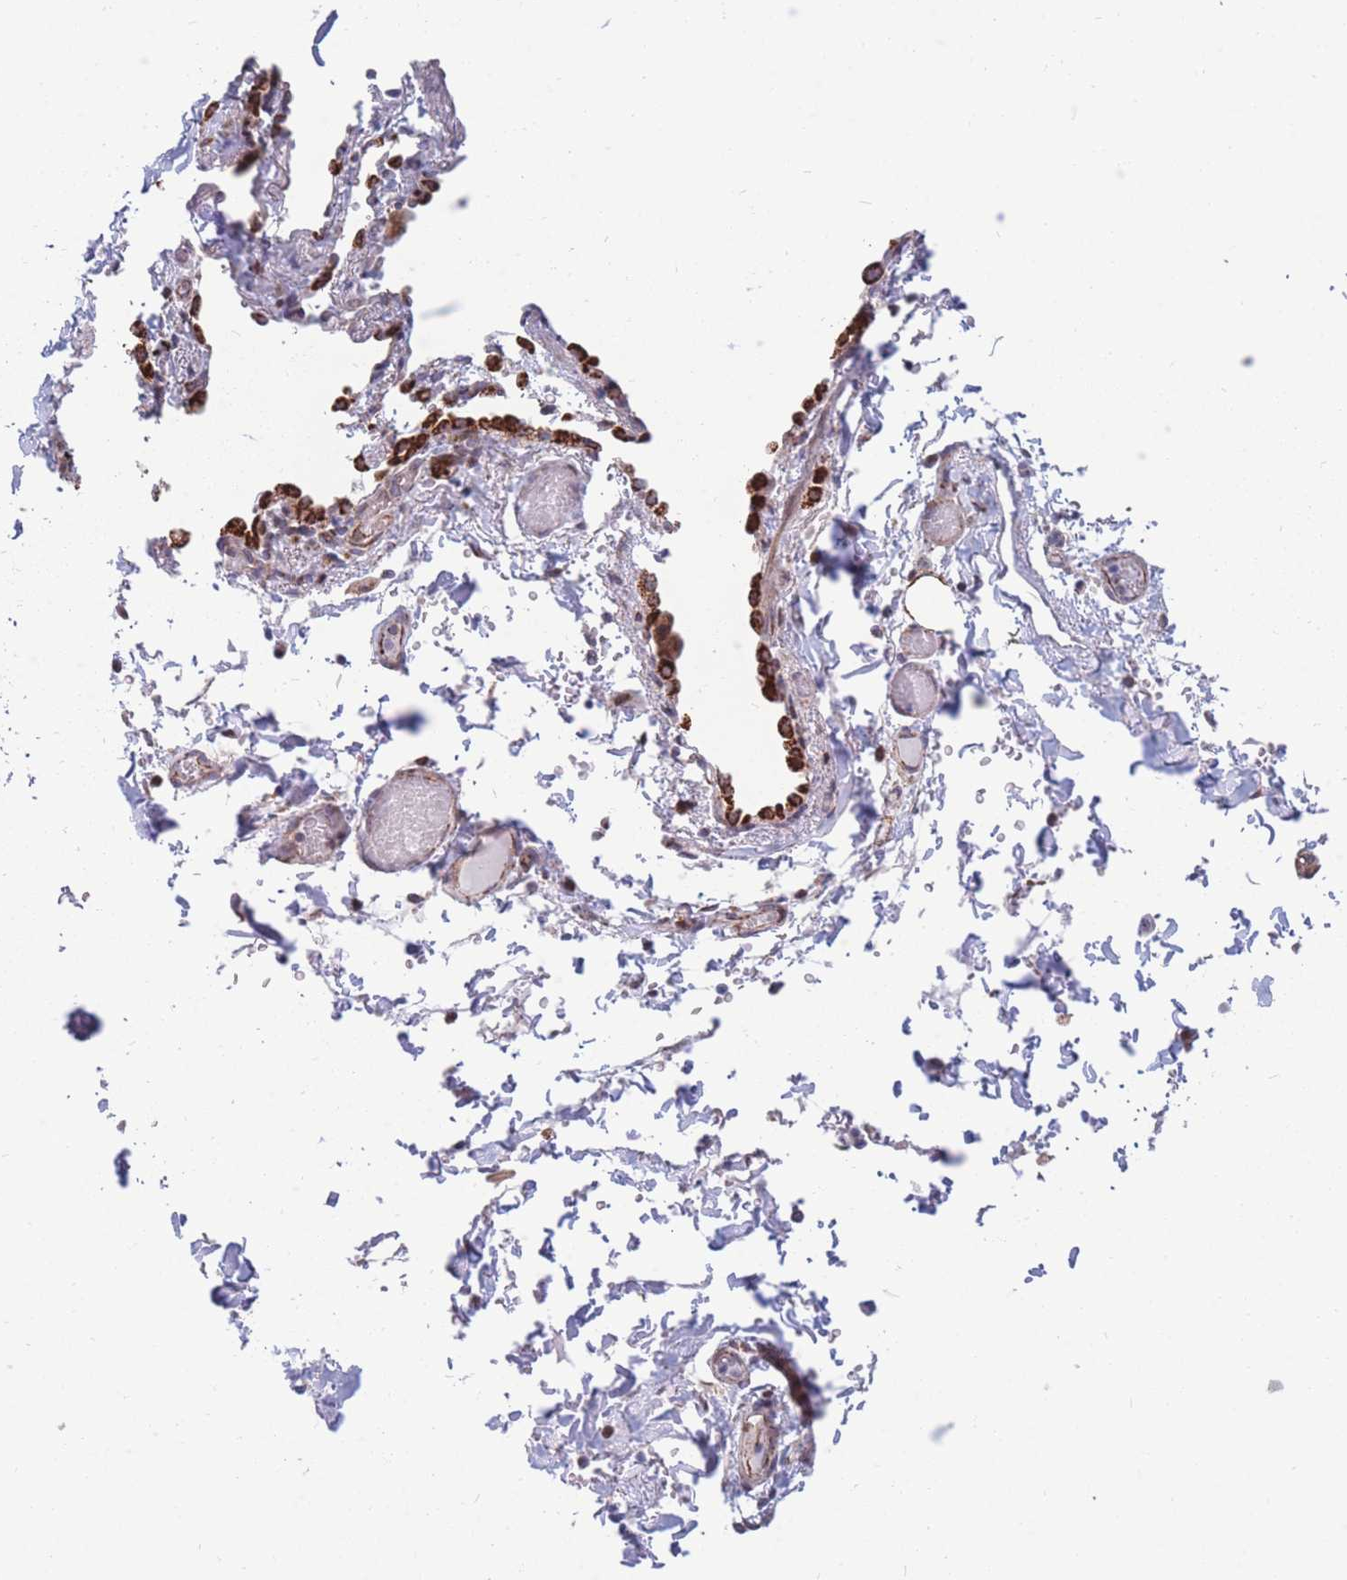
{"staining": {"intensity": "strong", "quantity": ">75%", "location": "cytoplasmic/membranous"}, "tissue": "bronchus", "cell_type": "Respiratory epithelial cells", "image_type": "normal", "snomed": [{"axis": "morphology", "description": "Normal tissue, NOS"}, {"axis": "topography", "description": "Lymph node"}, {"axis": "topography", "description": "Cartilage tissue"}, {"axis": "topography", "description": "Bronchus"}], "caption": "IHC of normal human bronchus displays high levels of strong cytoplasmic/membranous positivity in about >75% of respiratory epithelial cells.", "gene": "HSPE1", "patient": {"sex": "male", "age": 63}}